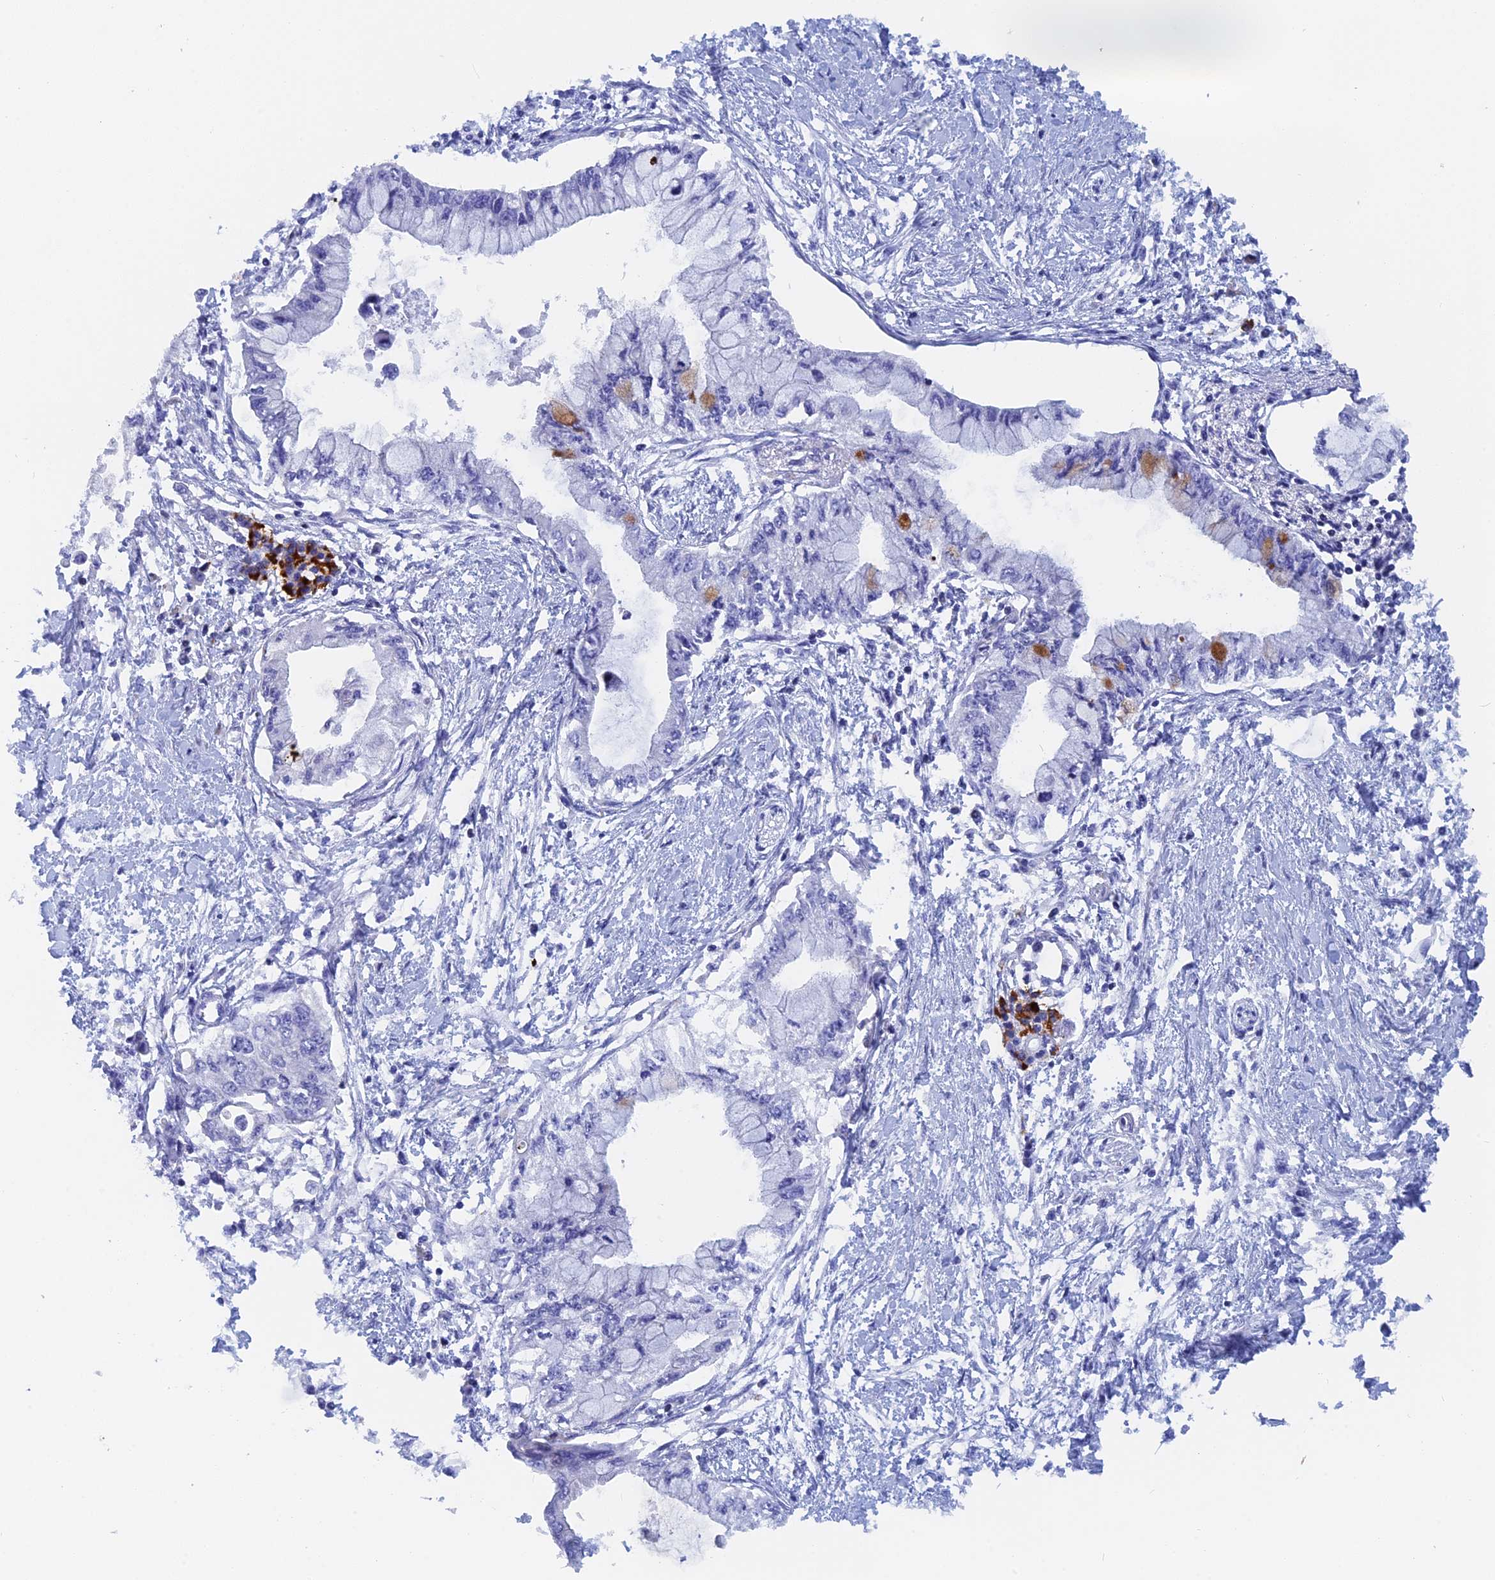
{"staining": {"intensity": "moderate", "quantity": "<25%", "location": "cytoplasmic/membranous"}, "tissue": "pancreatic cancer", "cell_type": "Tumor cells", "image_type": "cancer", "snomed": [{"axis": "morphology", "description": "Adenocarcinoma, NOS"}, {"axis": "topography", "description": "Pancreas"}], "caption": "Protein staining by immunohistochemistry (IHC) demonstrates moderate cytoplasmic/membranous expression in approximately <25% of tumor cells in pancreatic cancer. Nuclei are stained in blue.", "gene": "ACP7", "patient": {"sex": "male", "age": 48}}